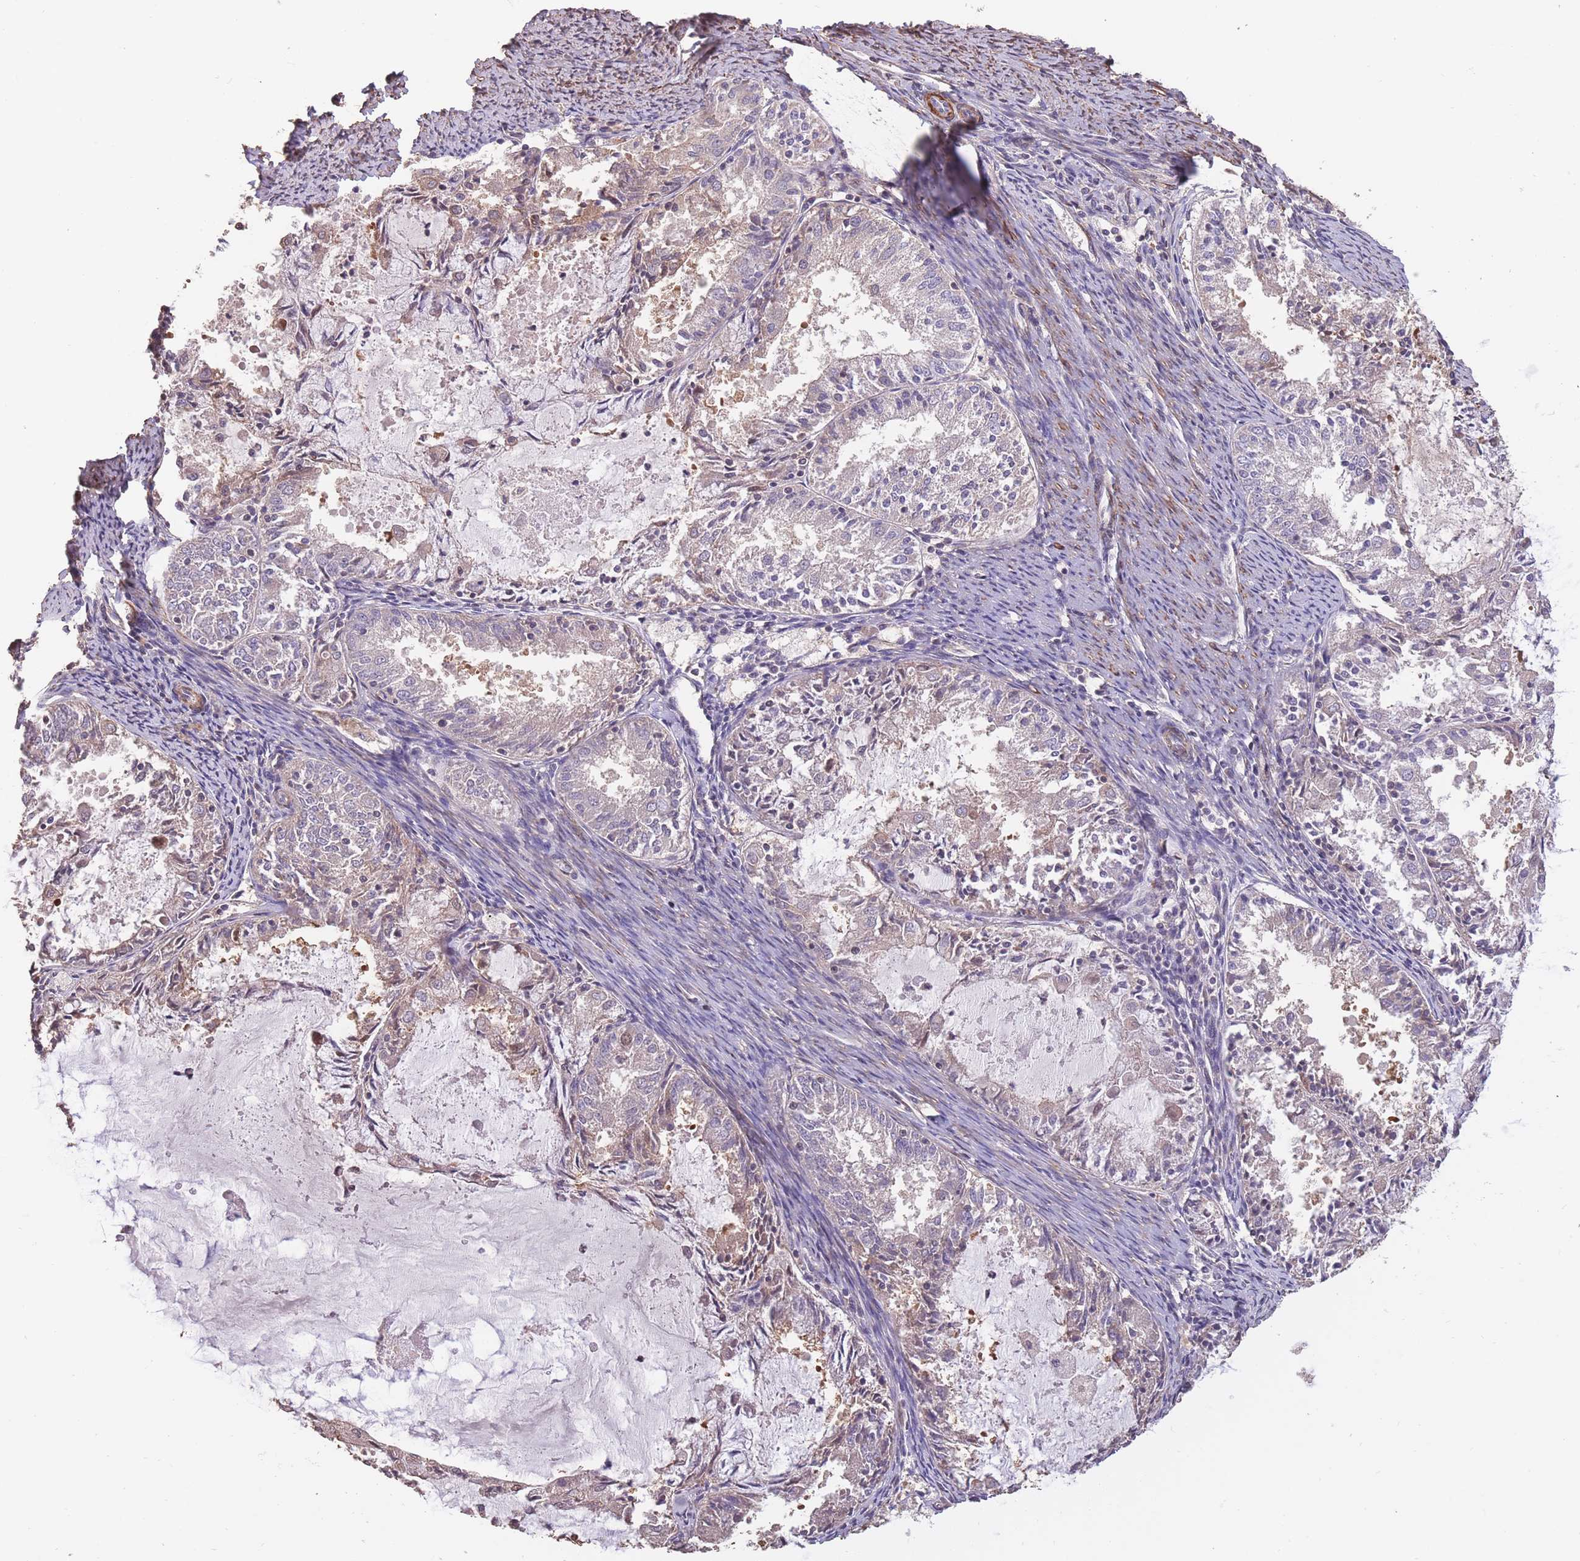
{"staining": {"intensity": "negative", "quantity": "none", "location": "none"}, "tissue": "endometrial cancer", "cell_type": "Tumor cells", "image_type": "cancer", "snomed": [{"axis": "morphology", "description": "Adenocarcinoma, NOS"}, {"axis": "topography", "description": "Endometrium"}], "caption": "An immunohistochemistry (IHC) micrograph of adenocarcinoma (endometrial) is shown. There is no staining in tumor cells of adenocarcinoma (endometrial). (DAB (3,3'-diaminobenzidine) immunohistochemistry, high magnification).", "gene": "NLRC4", "patient": {"sex": "female", "age": 57}}